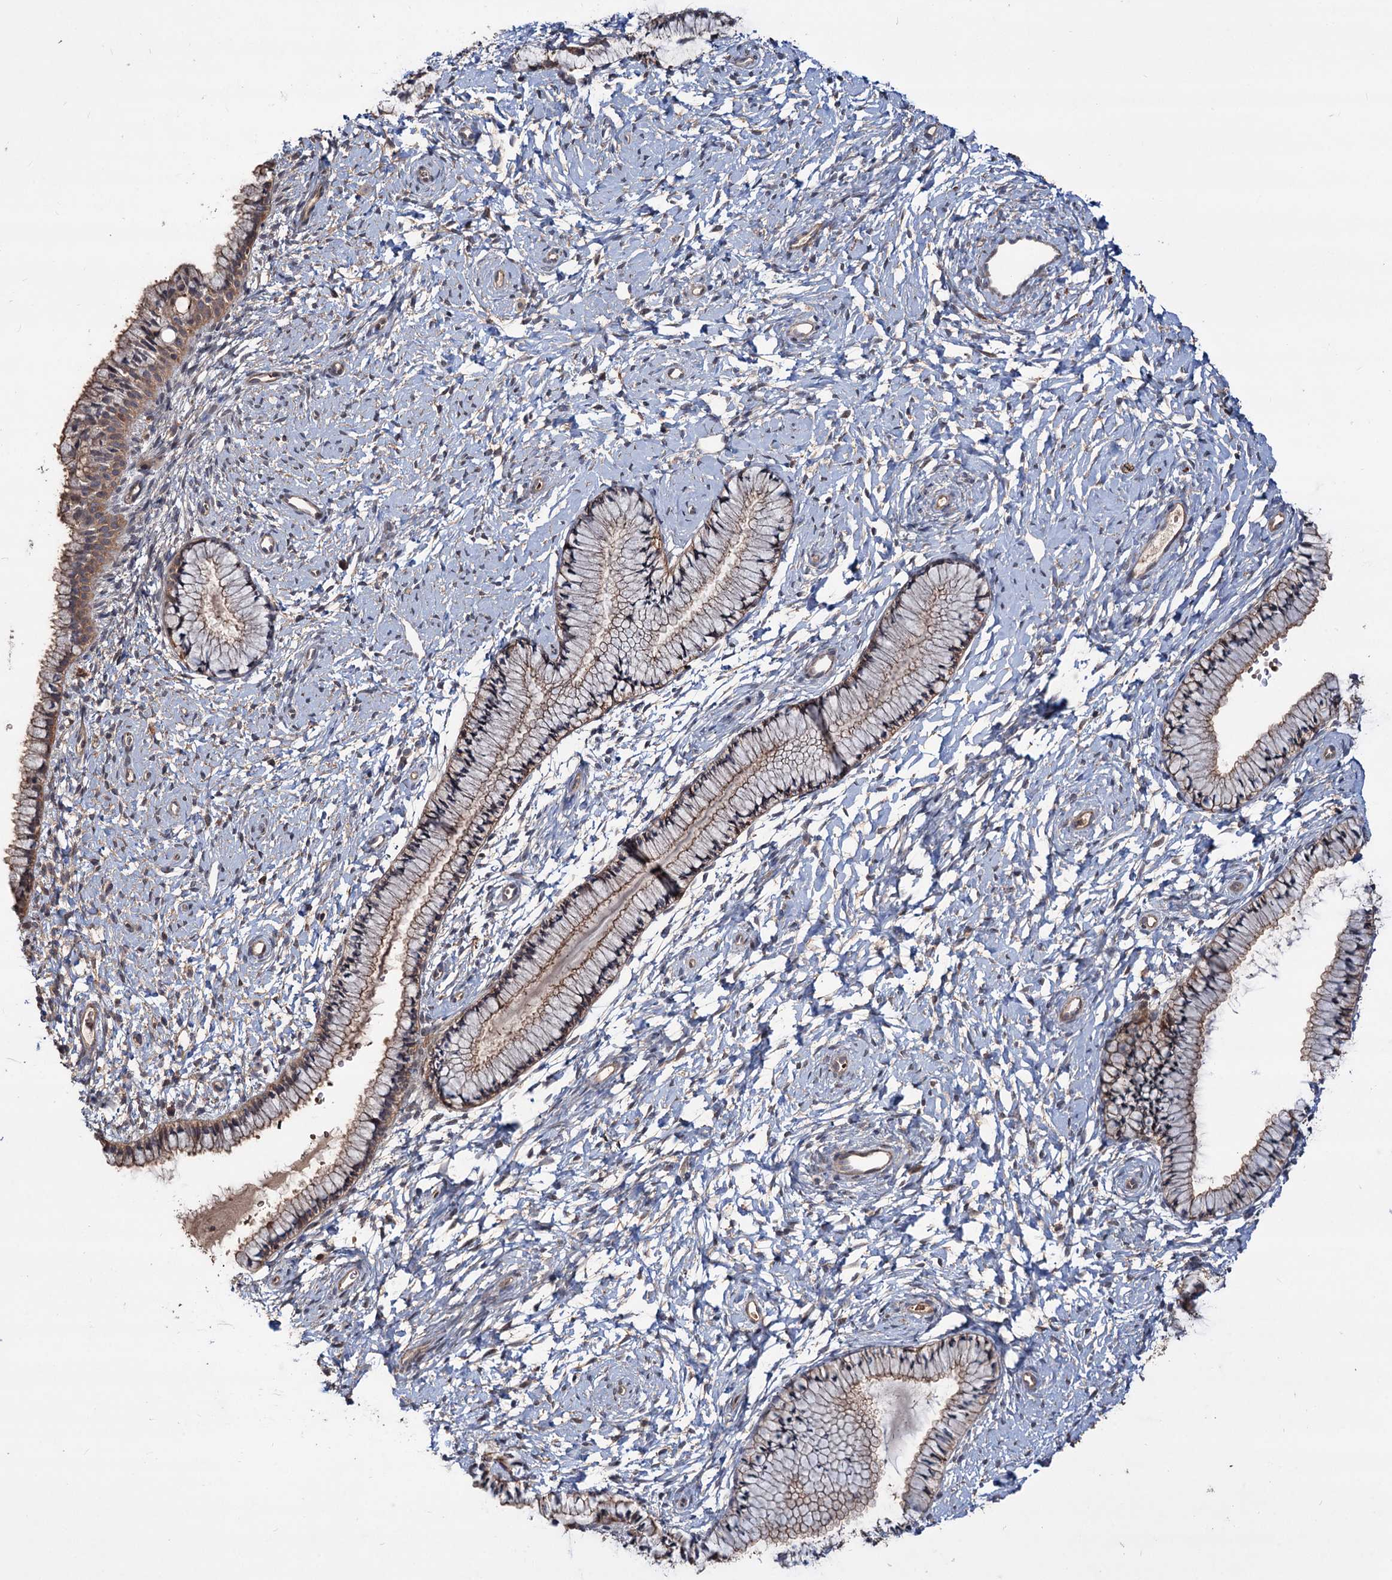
{"staining": {"intensity": "weak", "quantity": ">75%", "location": "cytoplasmic/membranous"}, "tissue": "cervix", "cell_type": "Glandular cells", "image_type": "normal", "snomed": [{"axis": "morphology", "description": "Normal tissue, NOS"}, {"axis": "topography", "description": "Cervix"}], "caption": "IHC histopathology image of unremarkable human cervix stained for a protein (brown), which demonstrates low levels of weak cytoplasmic/membranous expression in approximately >75% of glandular cells.", "gene": "GRIP1", "patient": {"sex": "female", "age": 33}}